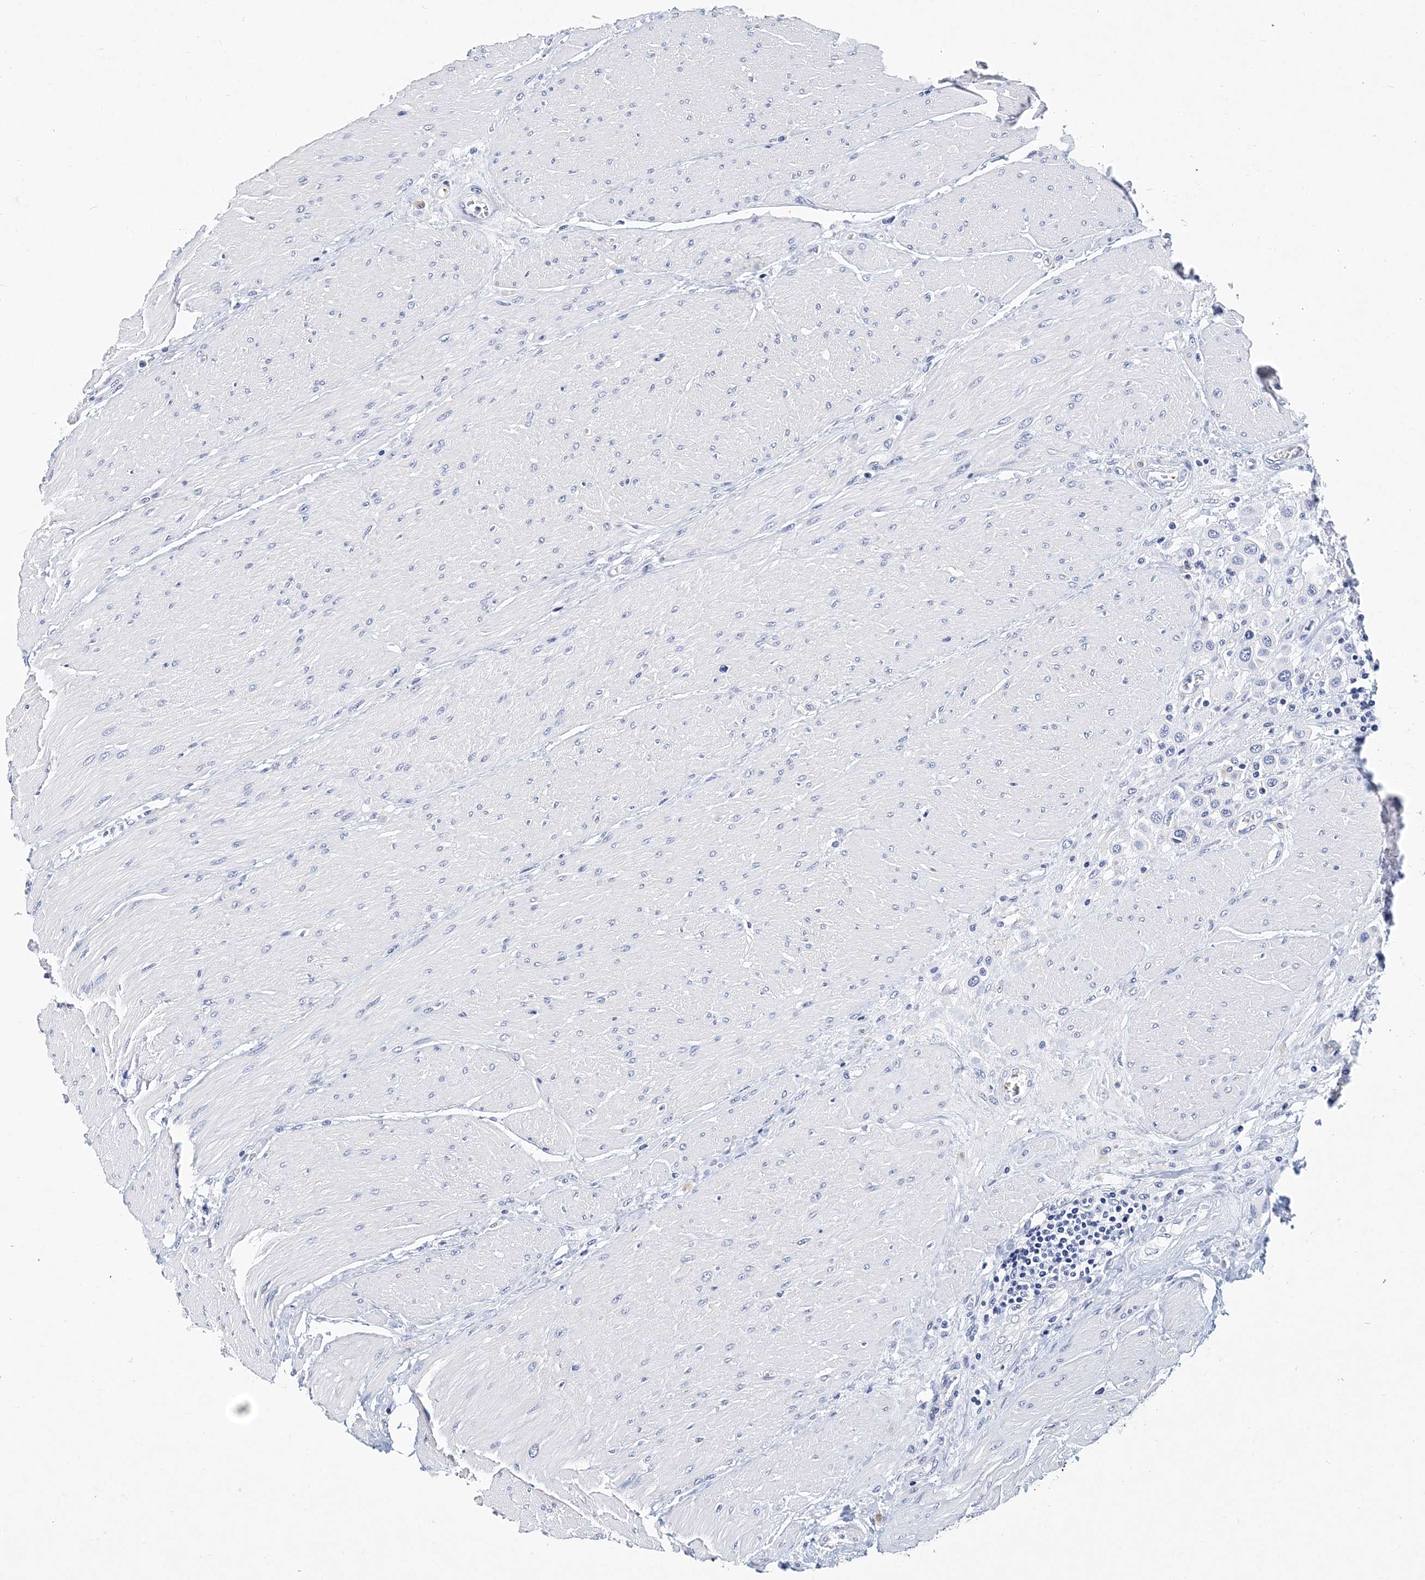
{"staining": {"intensity": "negative", "quantity": "none", "location": "none"}, "tissue": "urothelial cancer", "cell_type": "Tumor cells", "image_type": "cancer", "snomed": [{"axis": "morphology", "description": "Urothelial carcinoma, High grade"}, {"axis": "topography", "description": "Urinary bladder"}], "caption": "An IHC histopathology image of high-grade urothelial carcinoma is shown. There is no staining in tumor cells of high-grade urothelial carcinoma.", "gene": "ITGA2B", "patient": {"sex": "male", "age": 50}}